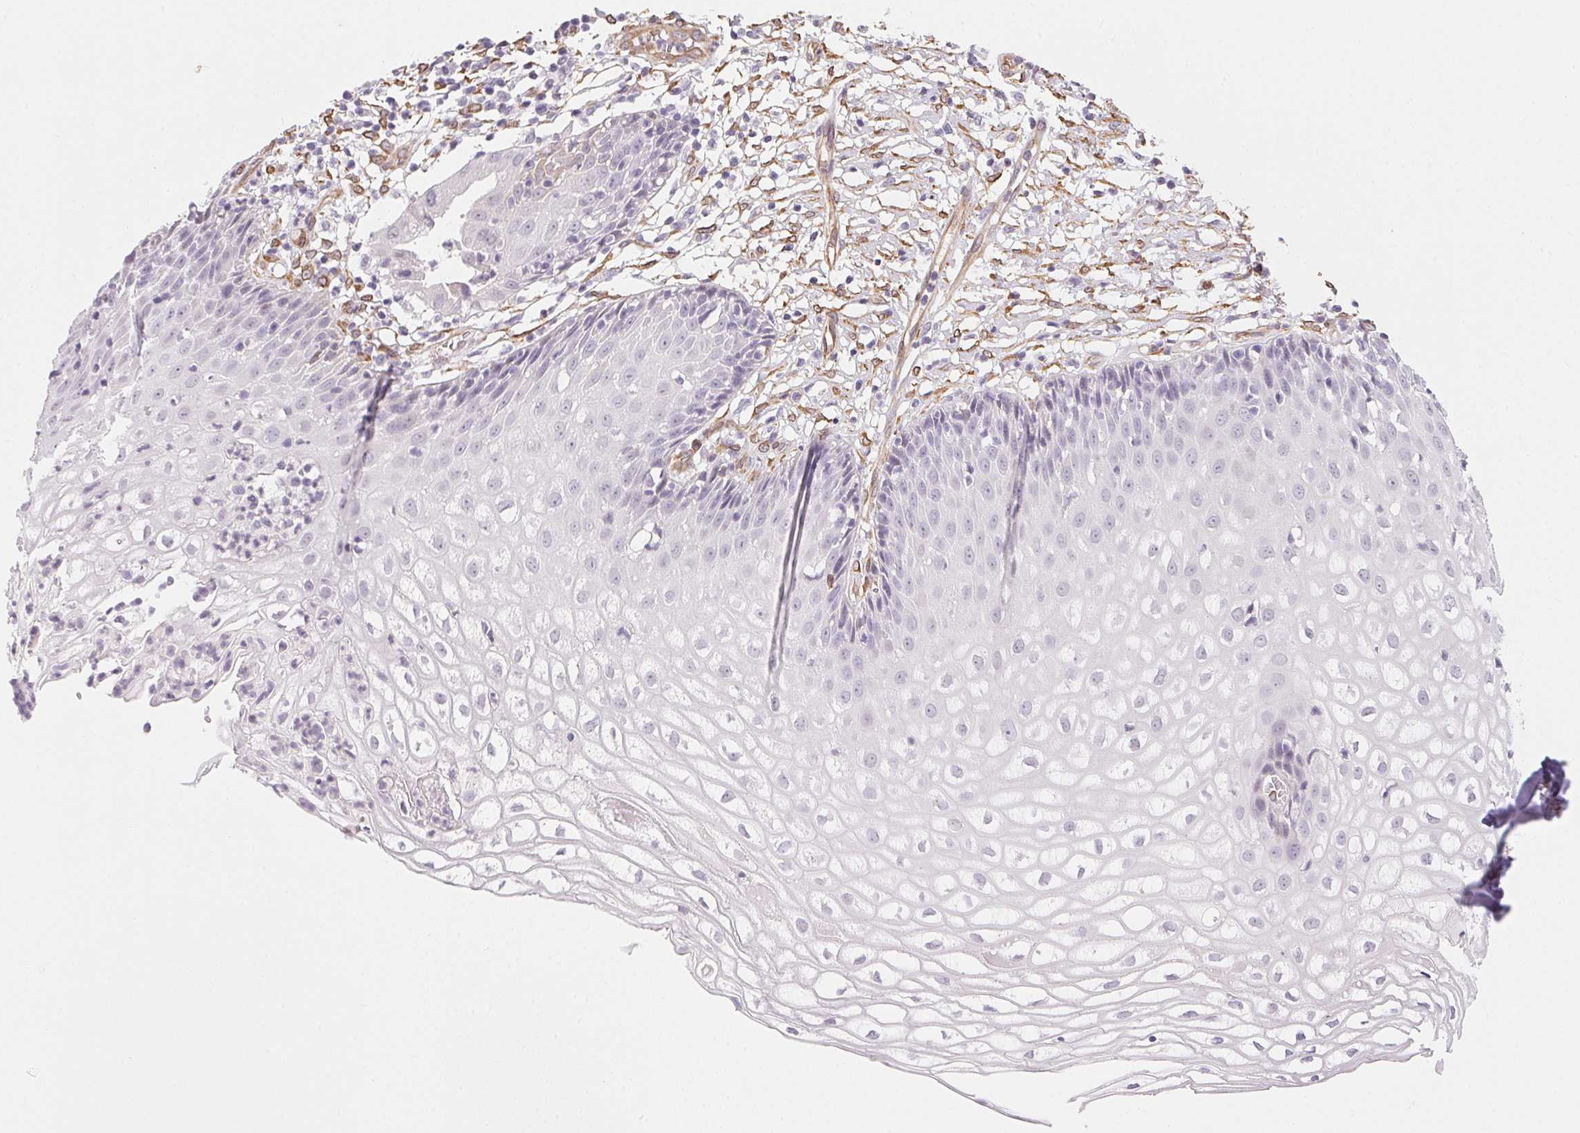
{"staining": {"intensity": "negative", "quantity": "none", "location": "none"}, "tissue": "cervix", "cell_type": "Glandular cells", "image_type": "normal", "snomed": [{"axis": "morphology", "description": "Normal tissue, NOS"}, {"axis": "topography", "description": "Cervix"}], "caption": "Immunohistochemical staining of normal cervix shows no significant staining in glandular cells. Brightfield microscopy of immunohistochemistry (IHC) stained with DAB (brown) and hematoxylin (blue), captured at high magnification.", "gene": "RSBN1", "patient": {"sex": "female", "age": 36}}